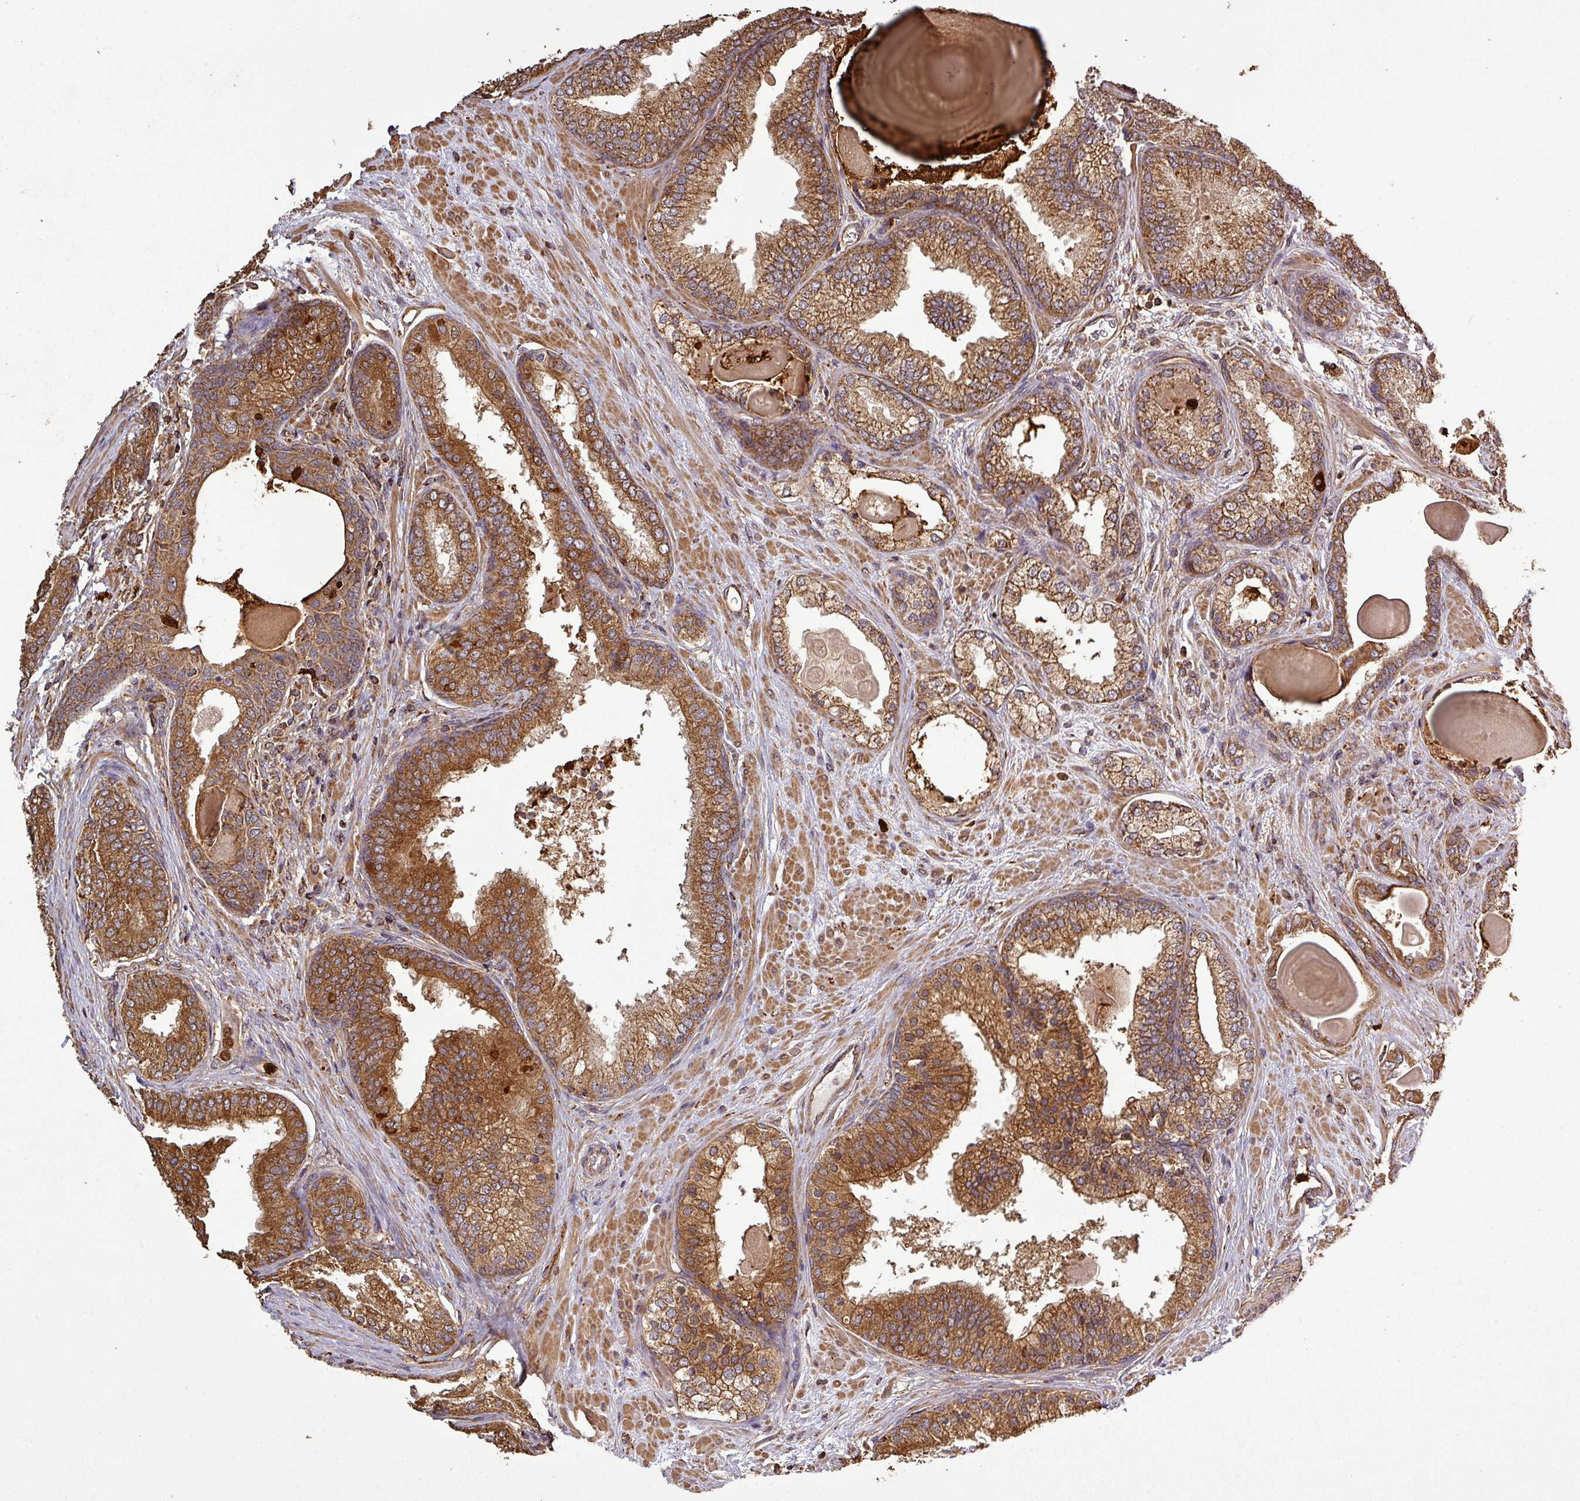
{"staining": {"intensity": "strong", "quantity": ">75%", "location": "cytoplasmic/membranous"}, "tissue": "prostate cancer", "cell_type": "Tumor cells", "image_type": "cancer", "snomed": [{"axis": "morphology", "description": "Adenocarcinoma, High grade"}, {"axis": "topography", "description": "Prostate"}], "caption": "IHC staining of prostate cancer, which exhibits high levels of strong cytoplasmic/membranous expression in approximately >75% of tumor cells indicating strong cytoplasmic/membranous protein staining. The staining was performed using DAB (brown) for protein detection and nuclei were counterstained in hematoxylin (blue).", "gene": "PLEKHM1", "patient": {"sex": "male", "age": 63}}